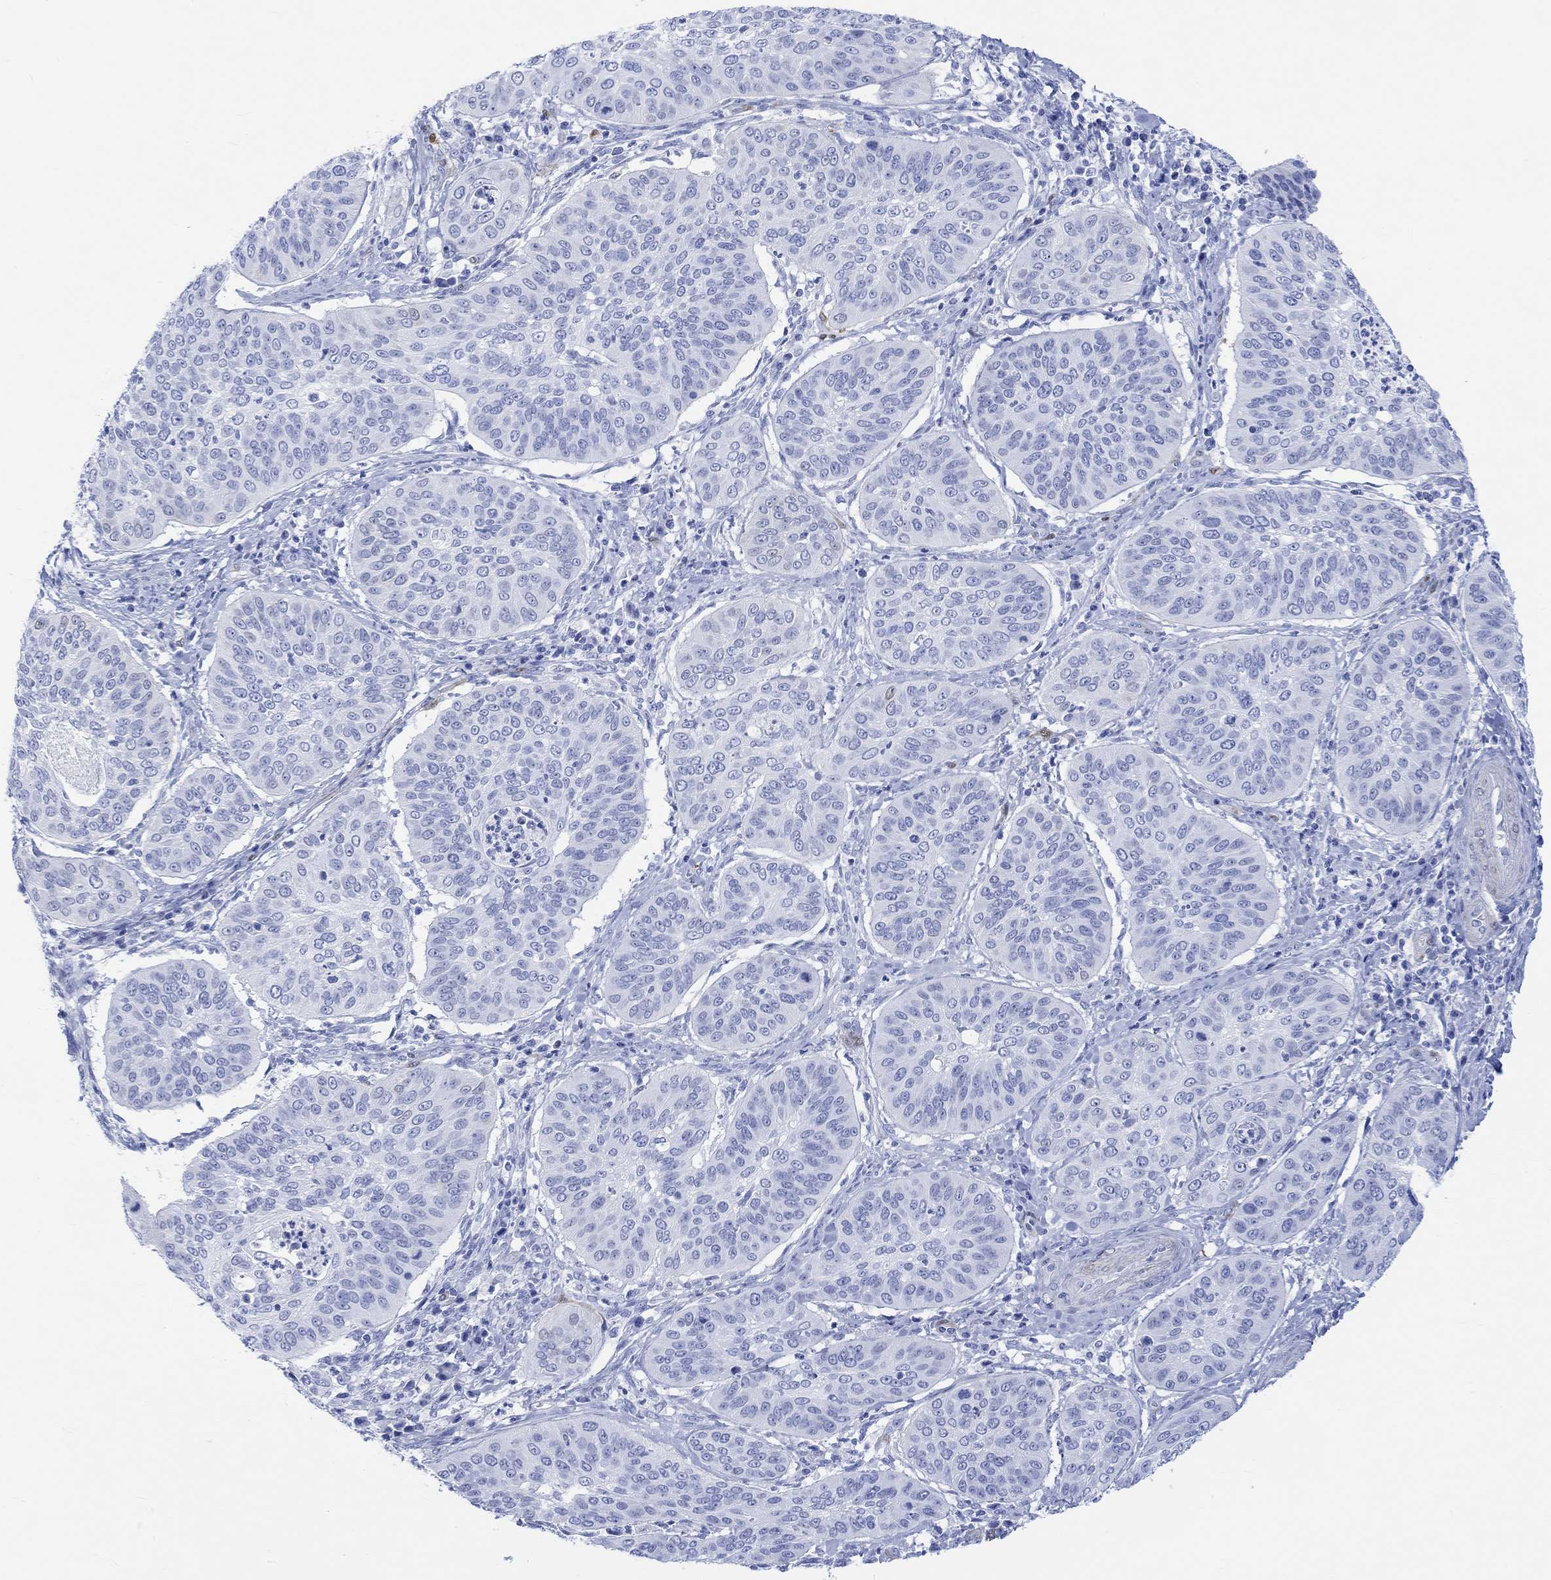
{"staining": {"intensity": "negative", "quantity": "none", "location": "none"}, "tissue": "cervical cancer", "cell_type": "Tumor cells", "image_type": "cancer", "snomed": [{"axis": "morphology", "description": "Normal tissue, NOS"}, {"axis": "morphology", "description": "Squamous cell carcinoma, NOS"}, {"axis": "topography", "description": "Cervix"}], "caption": "Tumor cells show no significant staining in cervical cancer. (IHC, brightfield microscopy, high magnification).", "gene": "TPPP3", "patient": {"sex": "female", "age": 39}}